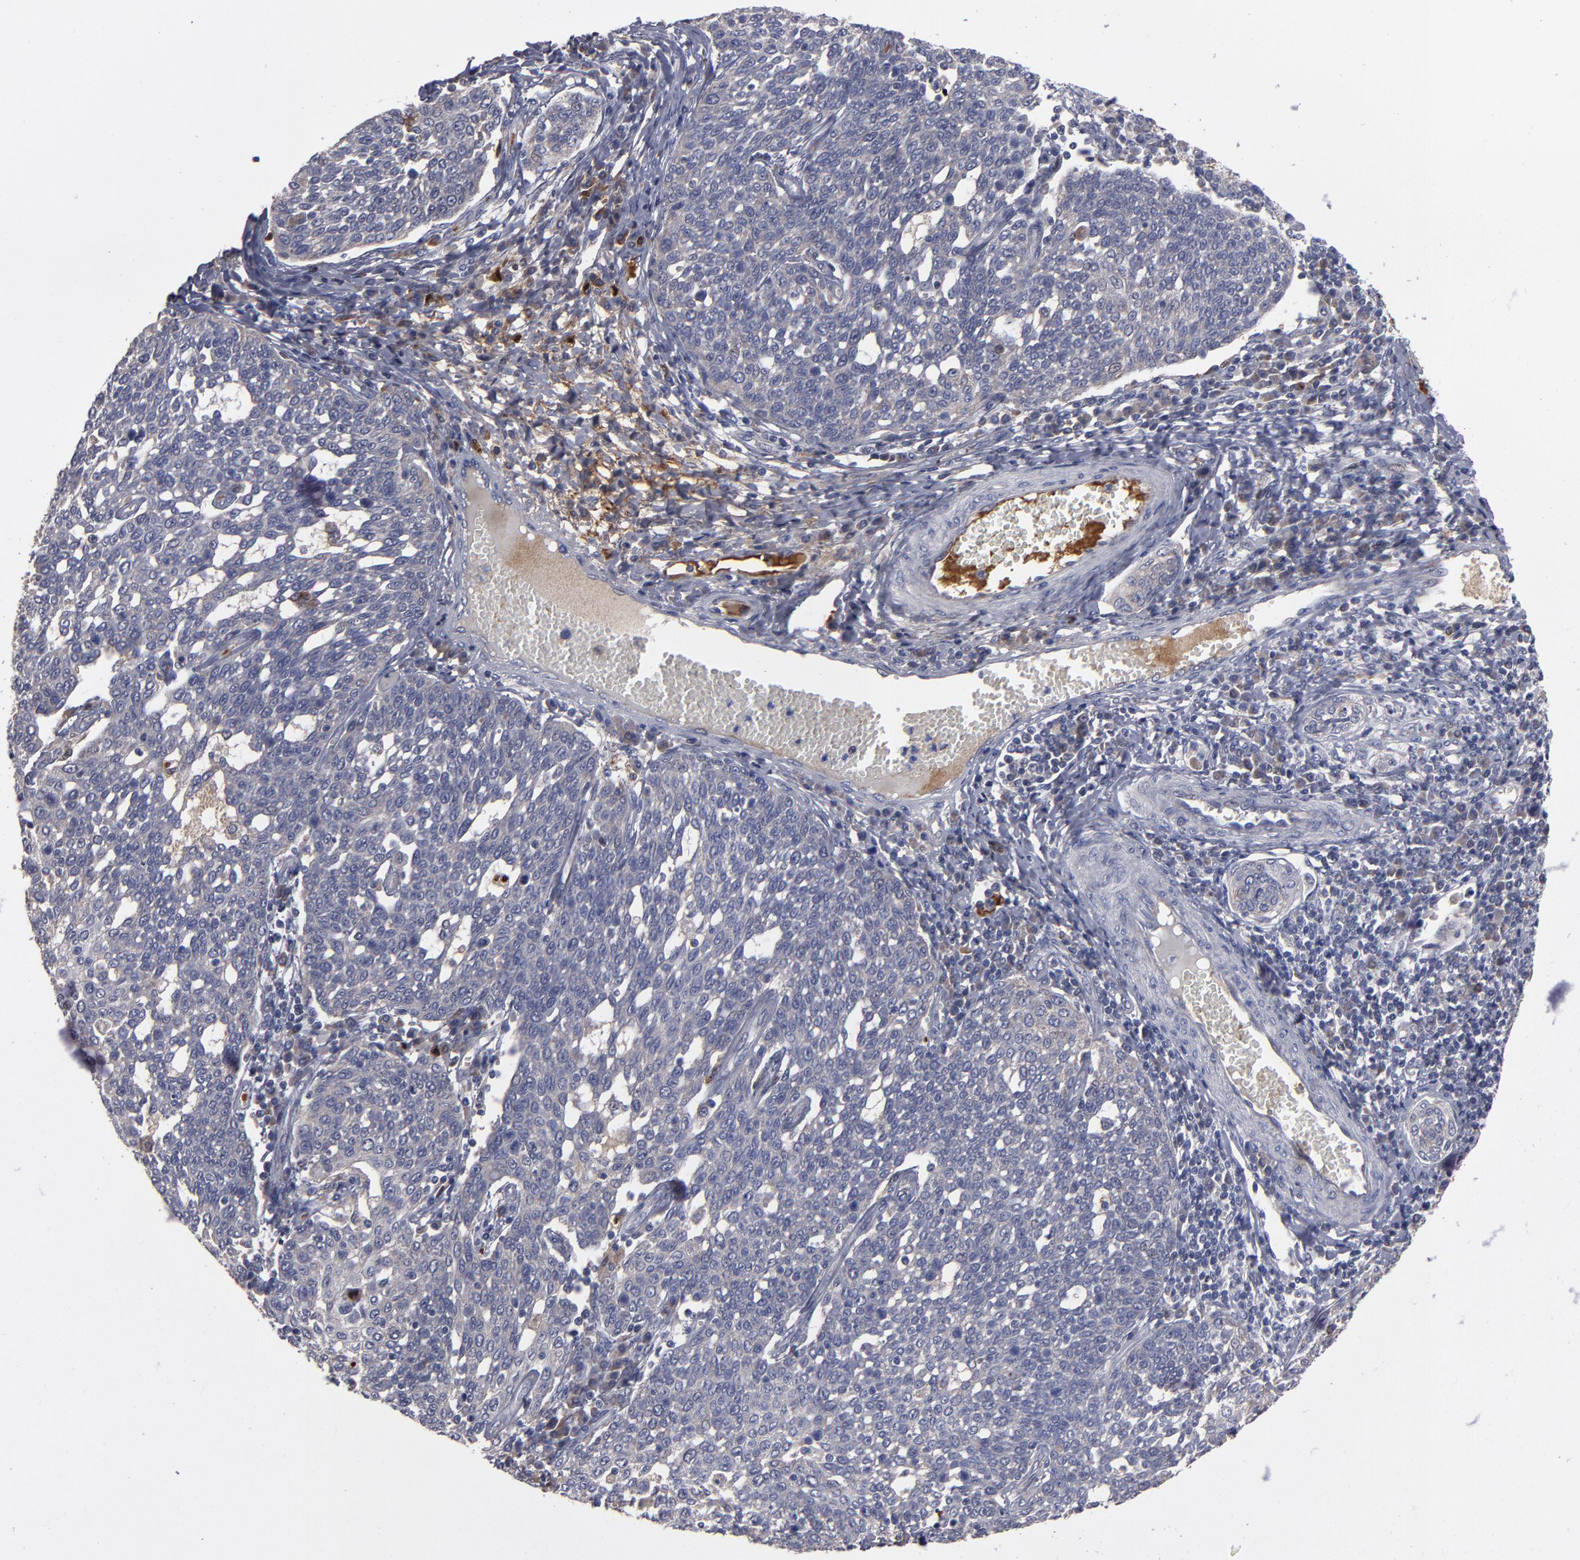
{"staining": {"intensity": "negative", "quantity": "none", "location": "none"}, "tissue": "cervical cancer", "cell_type": "Tumor cells", "image_type": "cancer", "snomed": [{"axis": "morphology", "description": "Squamous cell carcinoma, NOS"}, {"axis": "topography", "description": "Cervix"}], "caption": "Tumor cells show no significant protein staining in squamous cell carcinoma (cervical).", "gene": "EXD2", "patient": {"sex": "female", "age": 34}}